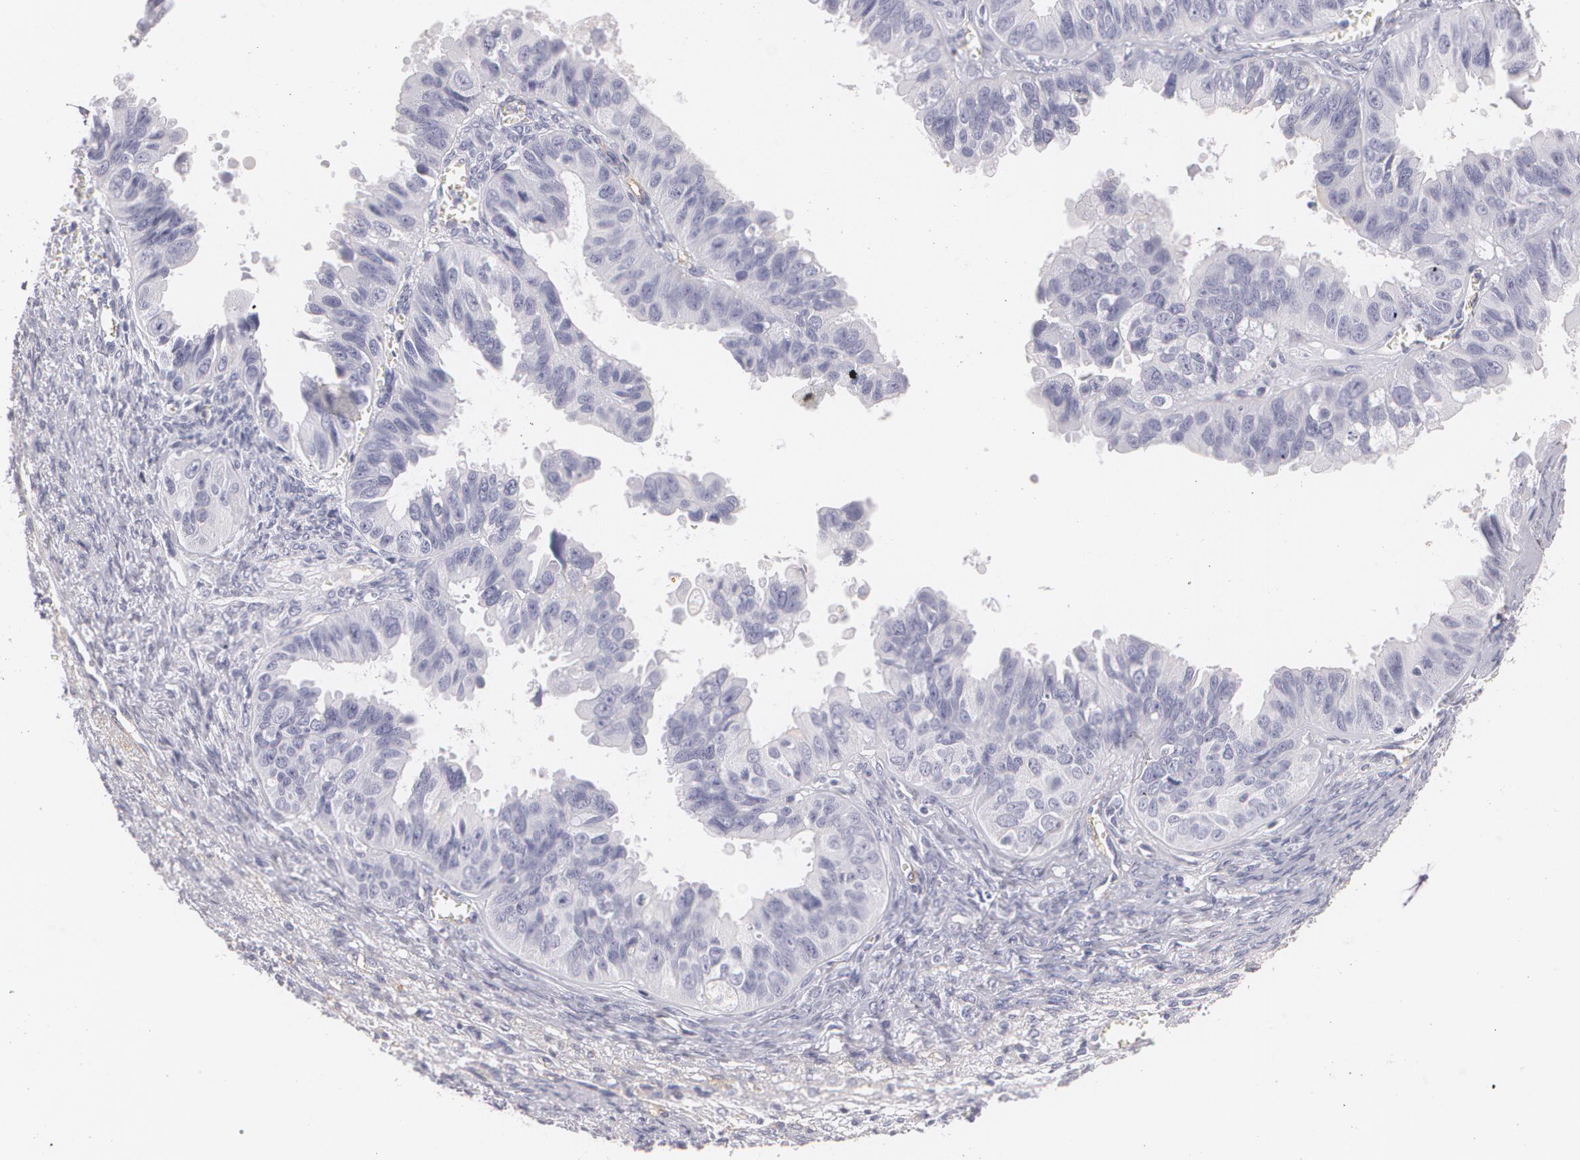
{"staining": {"intensity": "negative", "quantity": "none", "location": "none"}, "tissue": "ovarian cancer", "cell_type": "Tumor cells", "image_type": "cancer", "snomed": [{"axis": "morphology", "description": "Carcinoma, endometroid"}, {"axis": "topography", "description": "Ovary"}], "caption": "Immunohistochemistry of human ovarian endometroid carcinoma displays no staining in tumor cells. Brightfield microscopy of IHC stained with DAB (3,3'-diaminobenzidine) (brown) and hematoxylin (blue), captured at high magnification.", "gene": "NGFR", "patient": {"sex": "female", "age": 85}}